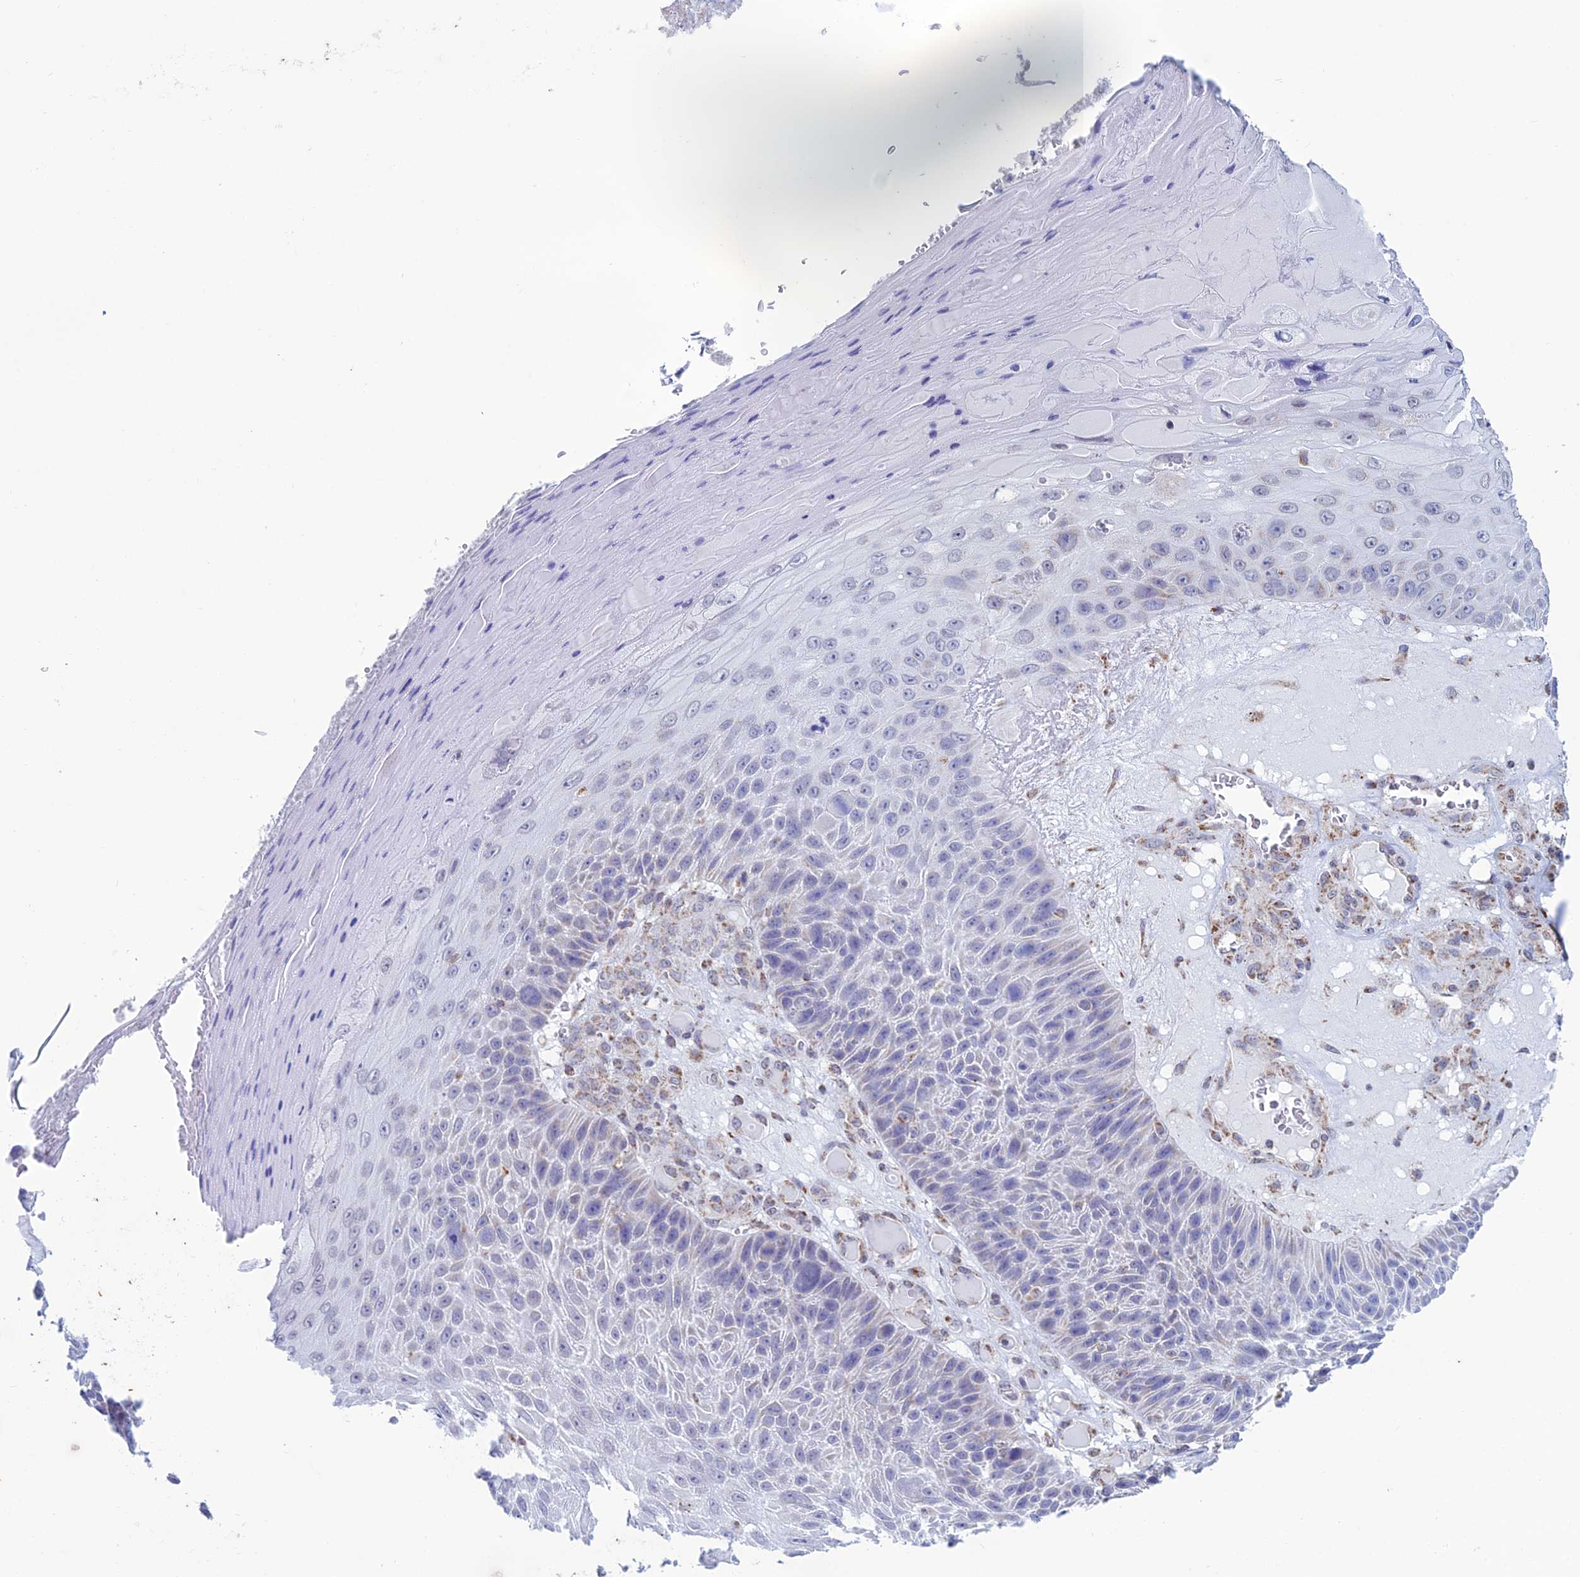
{"staining": {"intensity": "negative", "quantity": "none", "location": "none"}, "tissue": "skin cancer", "cell_type": "Tumor cells", "image_type": "cancer", "snomed": [{"axis": "morphology", "description": "Squamous cell carcinoma, NOS"}, {"axis": "topography", "description": "Skin"}], "caption": "An image of skin cancer (squamous cell carcinoma) stained for a protein shows no brown staining in tumor cells.", "gene": "ZNG1B", "patient": {"sex": "female", "age": 88}}